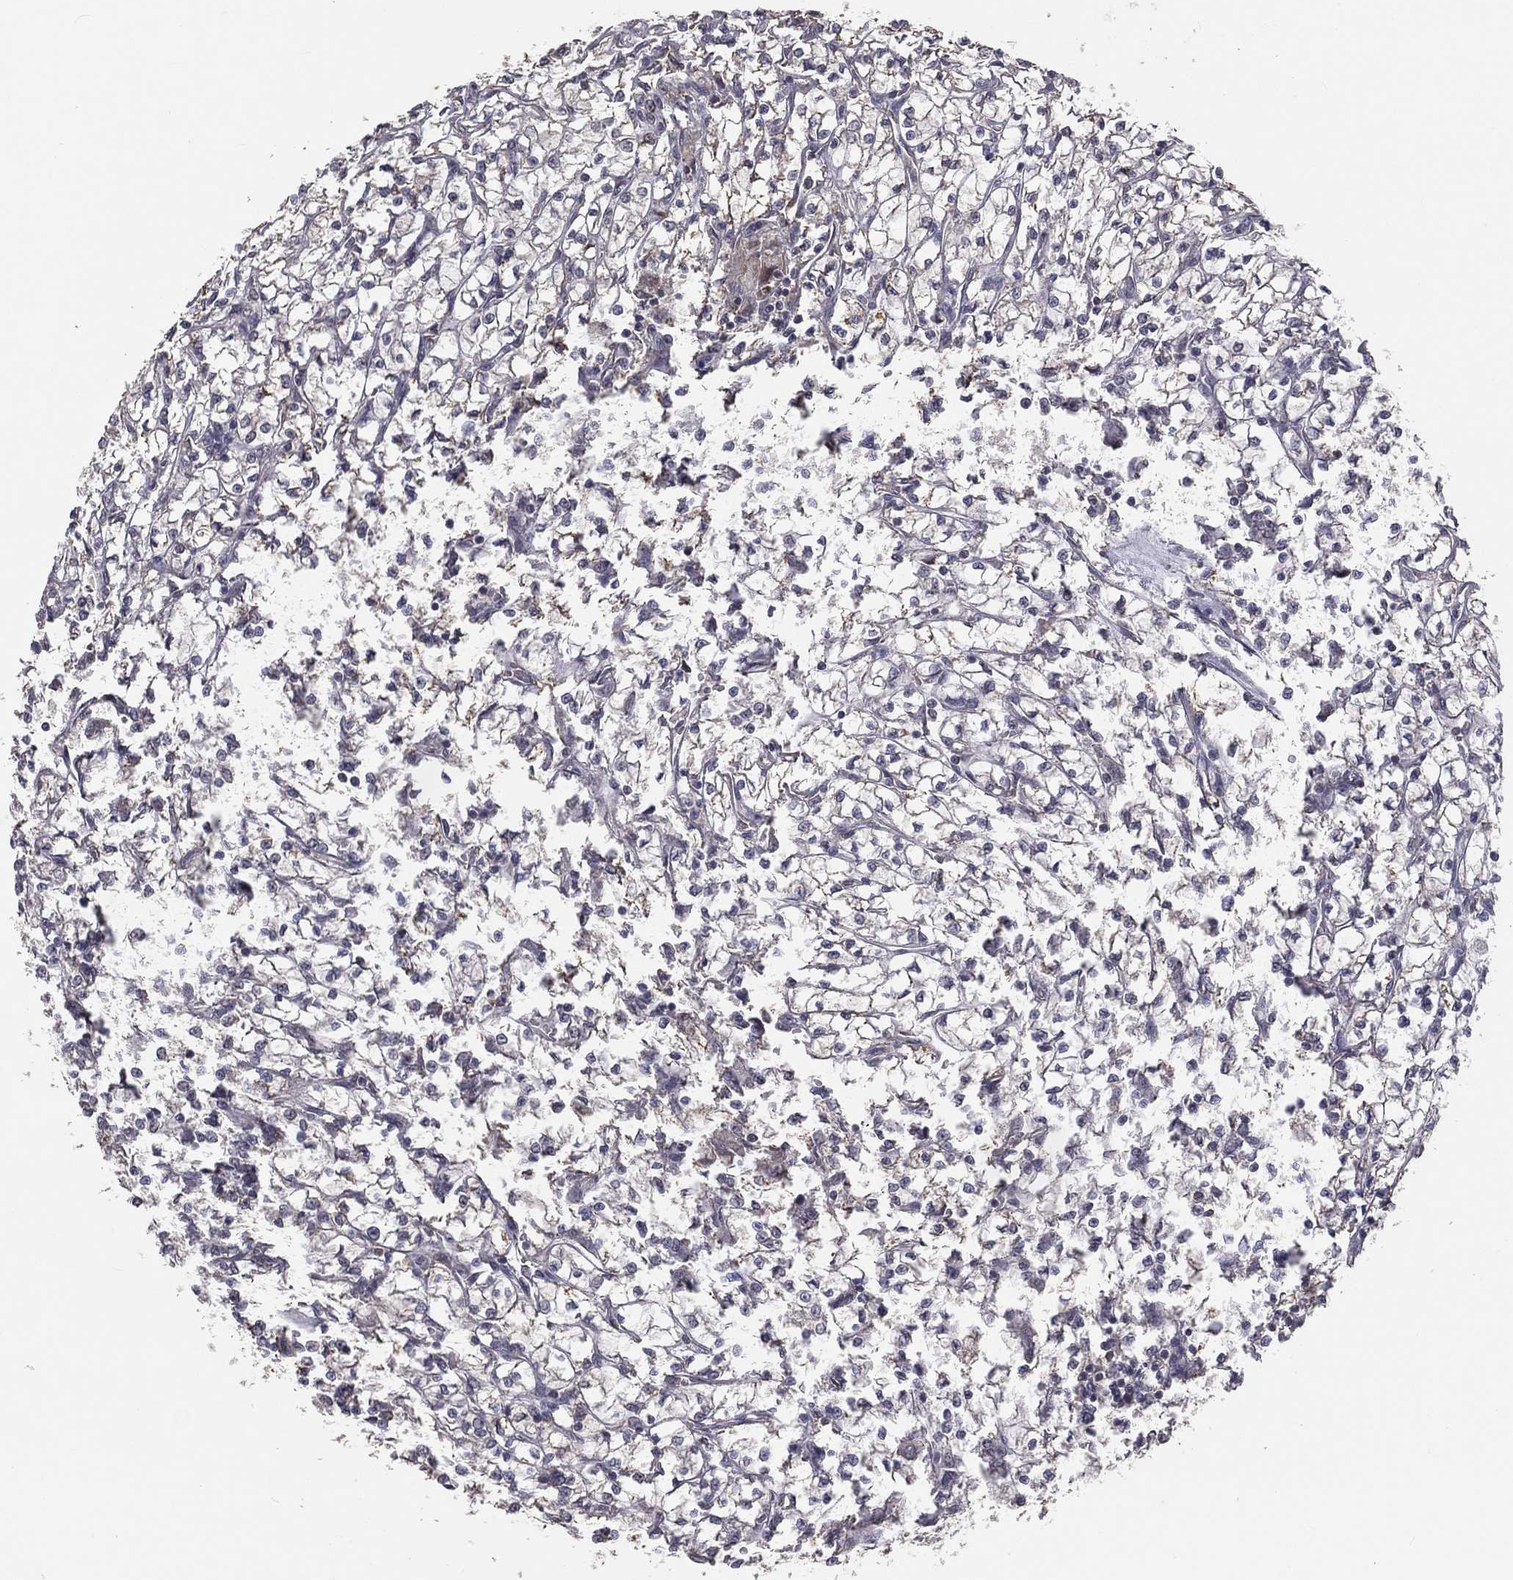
{"staining": {"intensity": "negative", "quantity": "none", "location": "none"}, "tissue": "renal cancer", "cell_type": "Tumor cells", "image_type": "cancer", "snomed": [{"axis": "morphology", "description": "Adenocarcinoma, NOS"}, {"axis": "topography", "description": "Kidney"}], "caption": "IHC of human renal cancer (adenocarcinoma) exhibits no staining in tumor cells.", "gene": "MRPL46", "patient": {"sex": "female", "age": 64}}